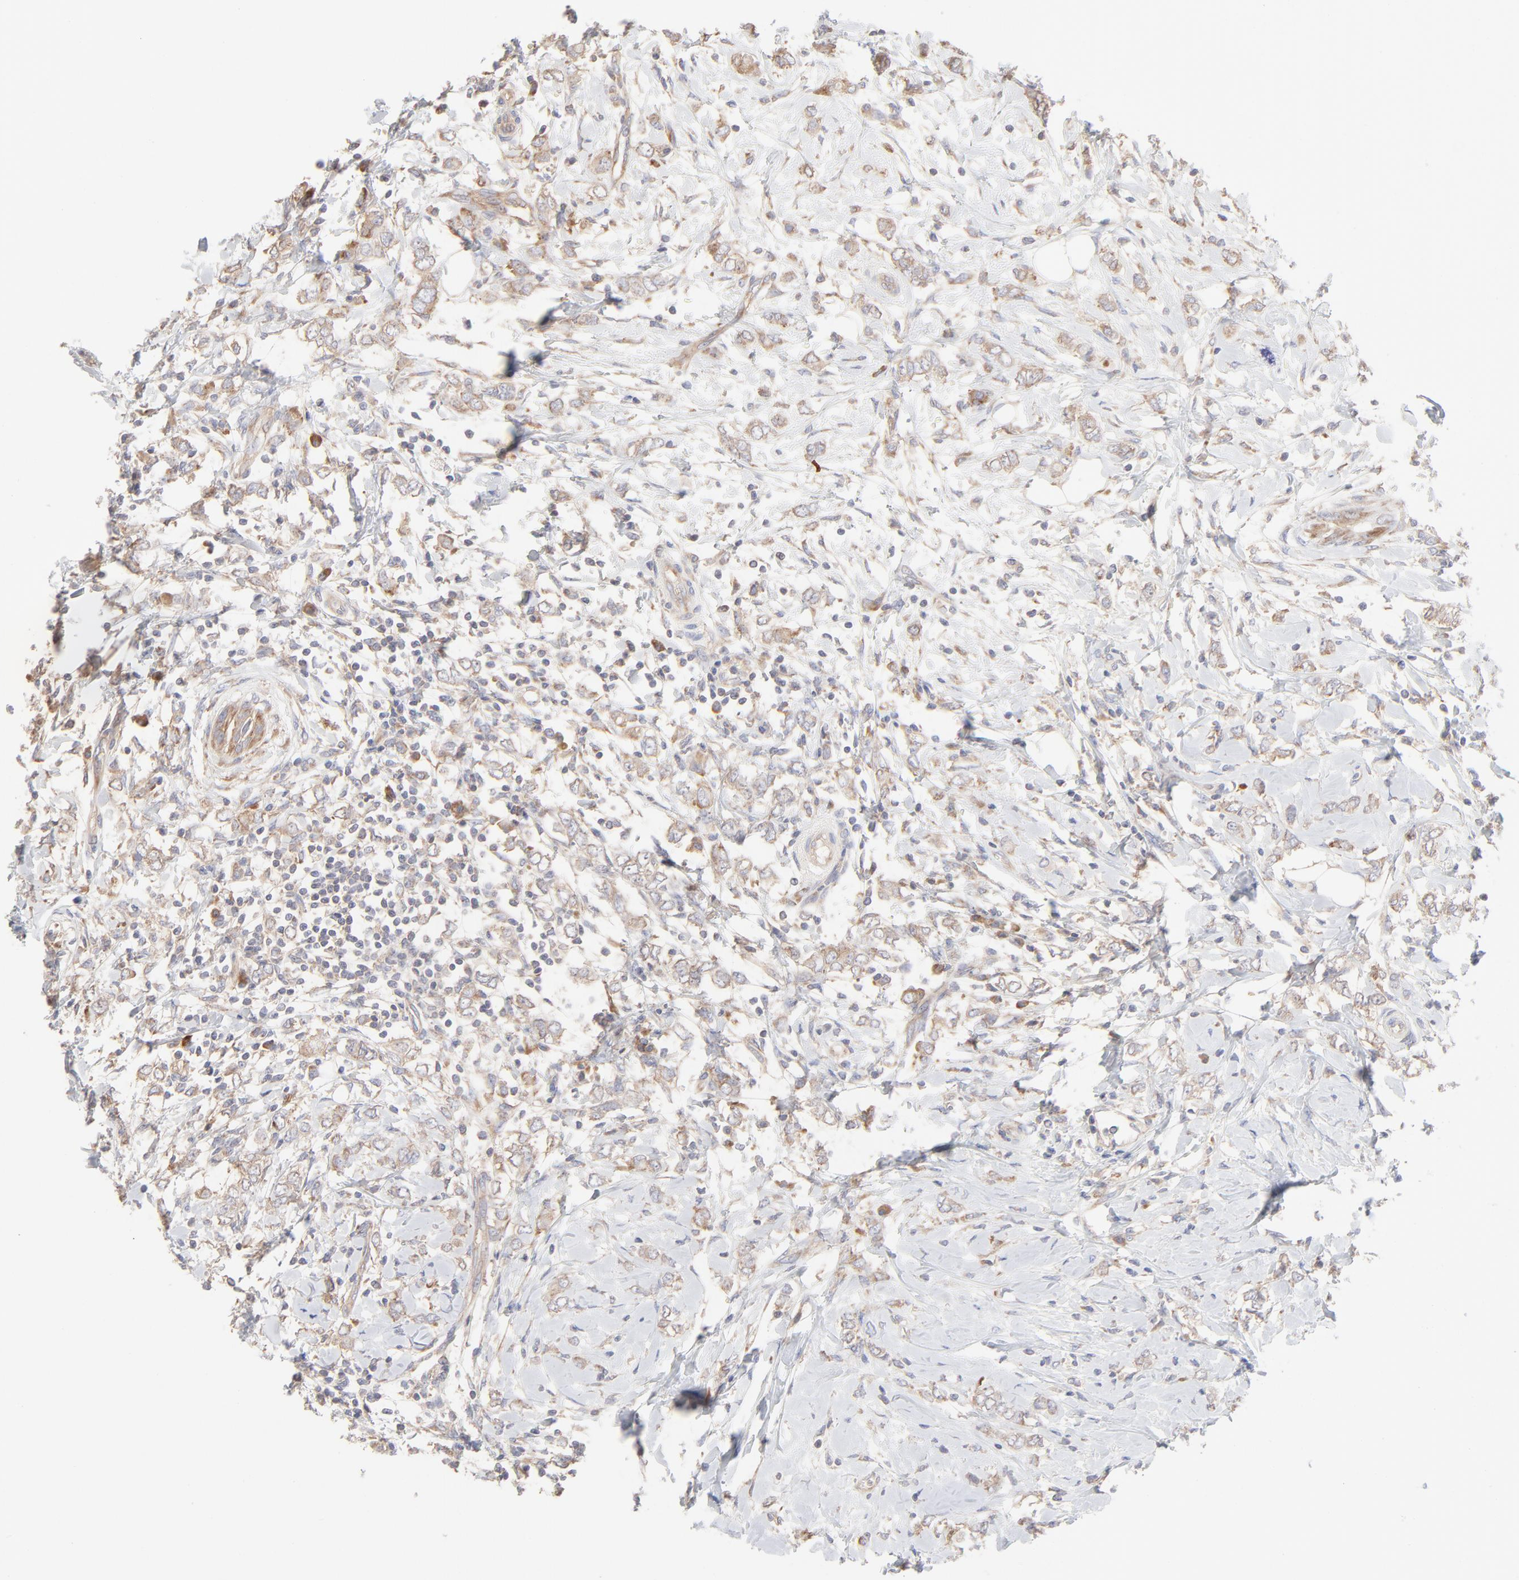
{"staining": {"intensity": "weak", "quantity": ">75%", "location": "cytoplasmic/membranous"}, "tissue": "breast cancer", "cell_type": "Tumor cells", "image_type": "cancer", "snomed": [{"axis": "morphology", "description": "Normal tissue, NOS"}, {"axis": "morphology", "description": "Lobular carcinoma"}, {"axis": "topography", "description": "Breast"}], "caption": "Lobular carcinoma (breast) stained for a protein (brown) exhibits weak cytoplasmic/membranous positive staining in about >75% of tumor cells.", "gene": "RPS21", "patient": {"sex": "female", "age": 47}}